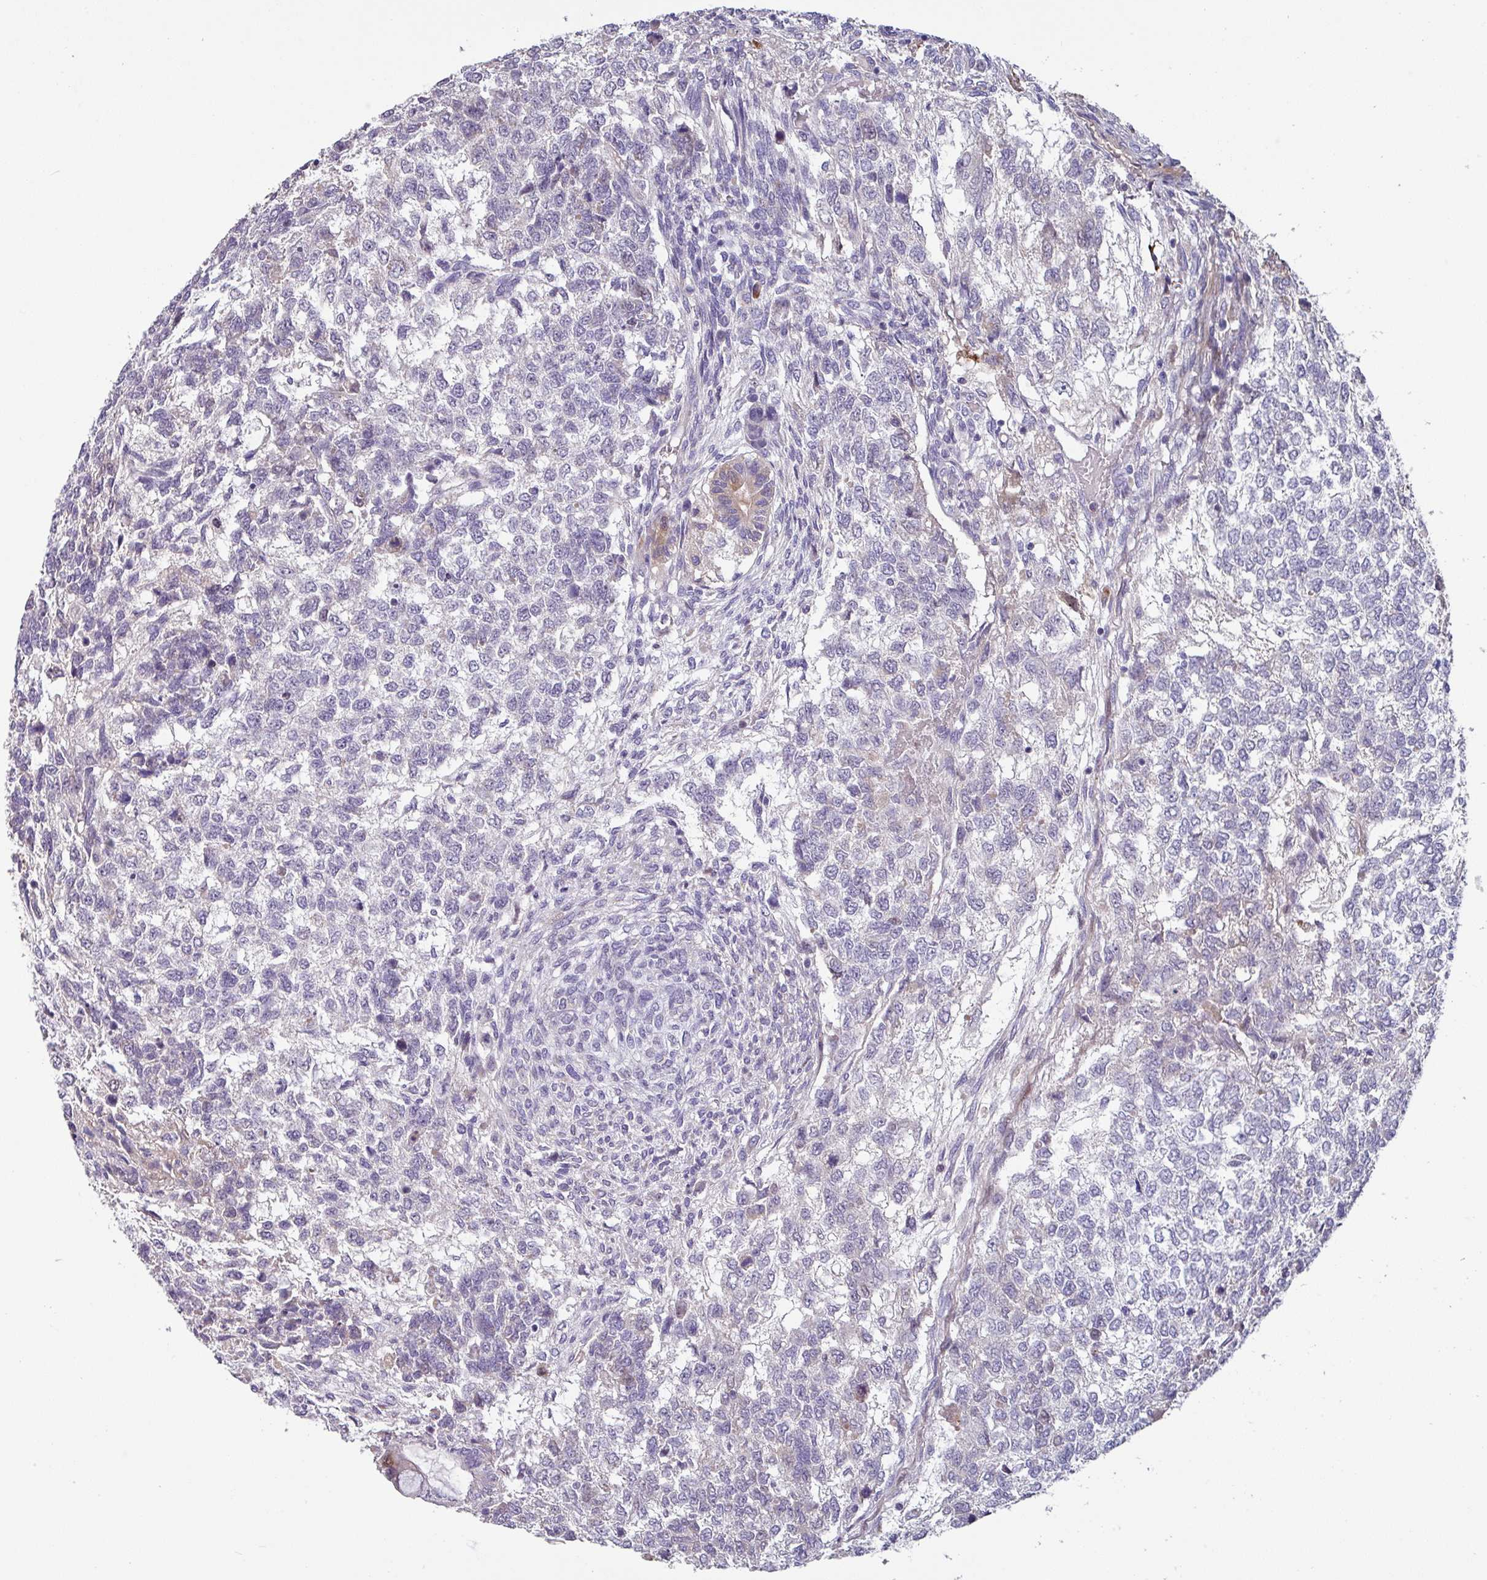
{"staining": {"intensity": "negative", "quantity": "none", "location": "none"}, "tissue": "testis cancer", "cell_type": "Tumor cells", "image_type": "cancer", "snomed": [{"axis": "morphology", "description": "Carcinoma, Embryonal, NOS"}, {"axis": "topography", "description": "Testis"}], "caption": "The immunohistochemistry micrograph has no significant staining in tumor cells of testis embryonal carcinoma tissue.", "gene": "KLHL3", "patient": {"sex": "male", "age": 23}}